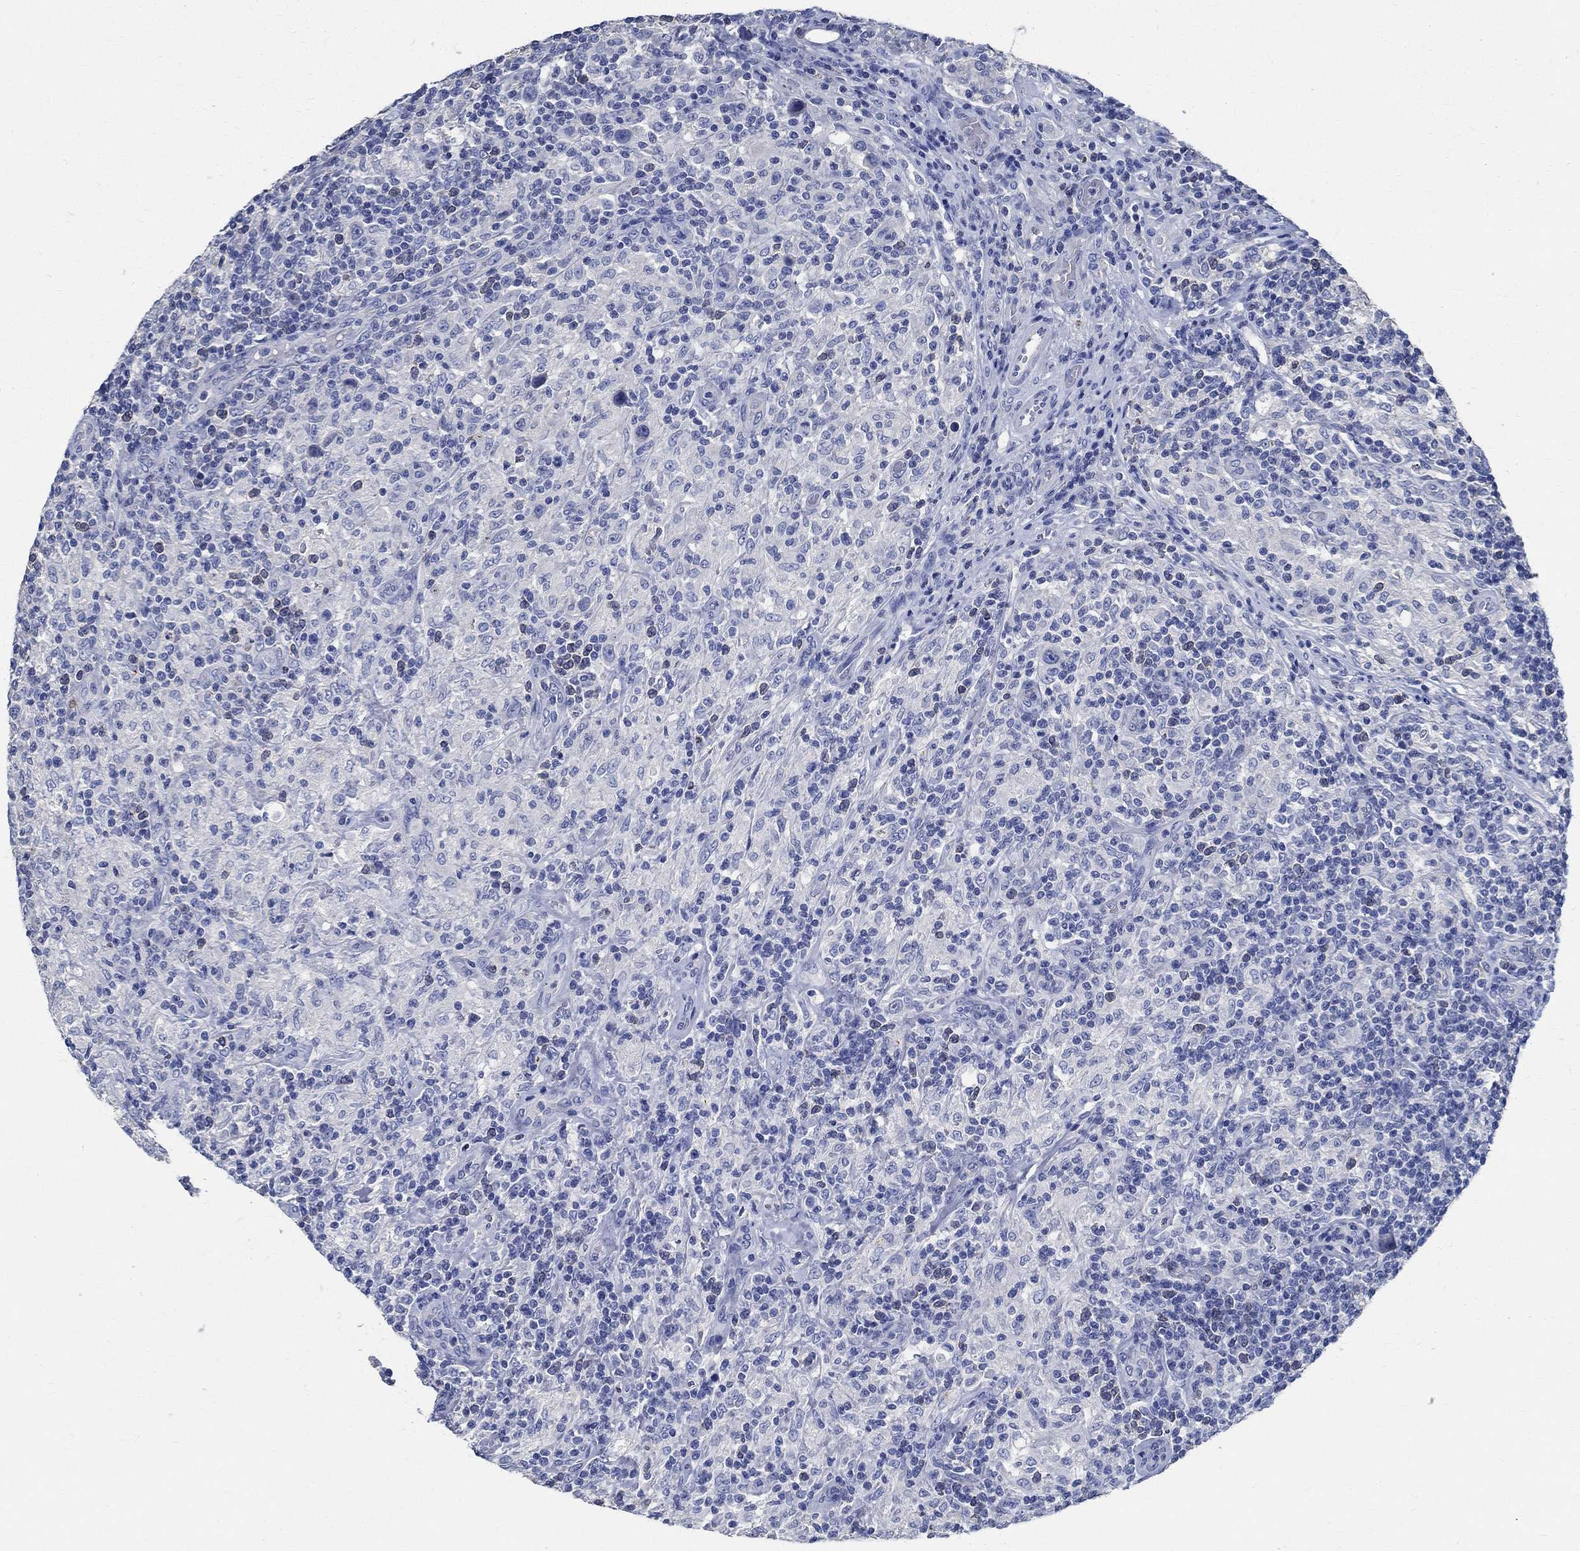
{"staining": {"intensity": "negative", "quantity": "none", "location": "none"}, "tissue": "lymphoma", "cell_type": "Tumor cells", "image_type": "cancer", "snomed": [{"axis": "morphology", "description": "Hodgkin's disease, NOS"}, {"axis": "topography", "description": "Lymph node"}], "caption": "Tumor cells are negative for protein expression in human Hodgkin's disease. The staining is performed using DAB brown chromogen with nuclei counter-stained in using hematoxylin.", "gene": "PRX", "patient": {"sex": "male", "age": 70}}